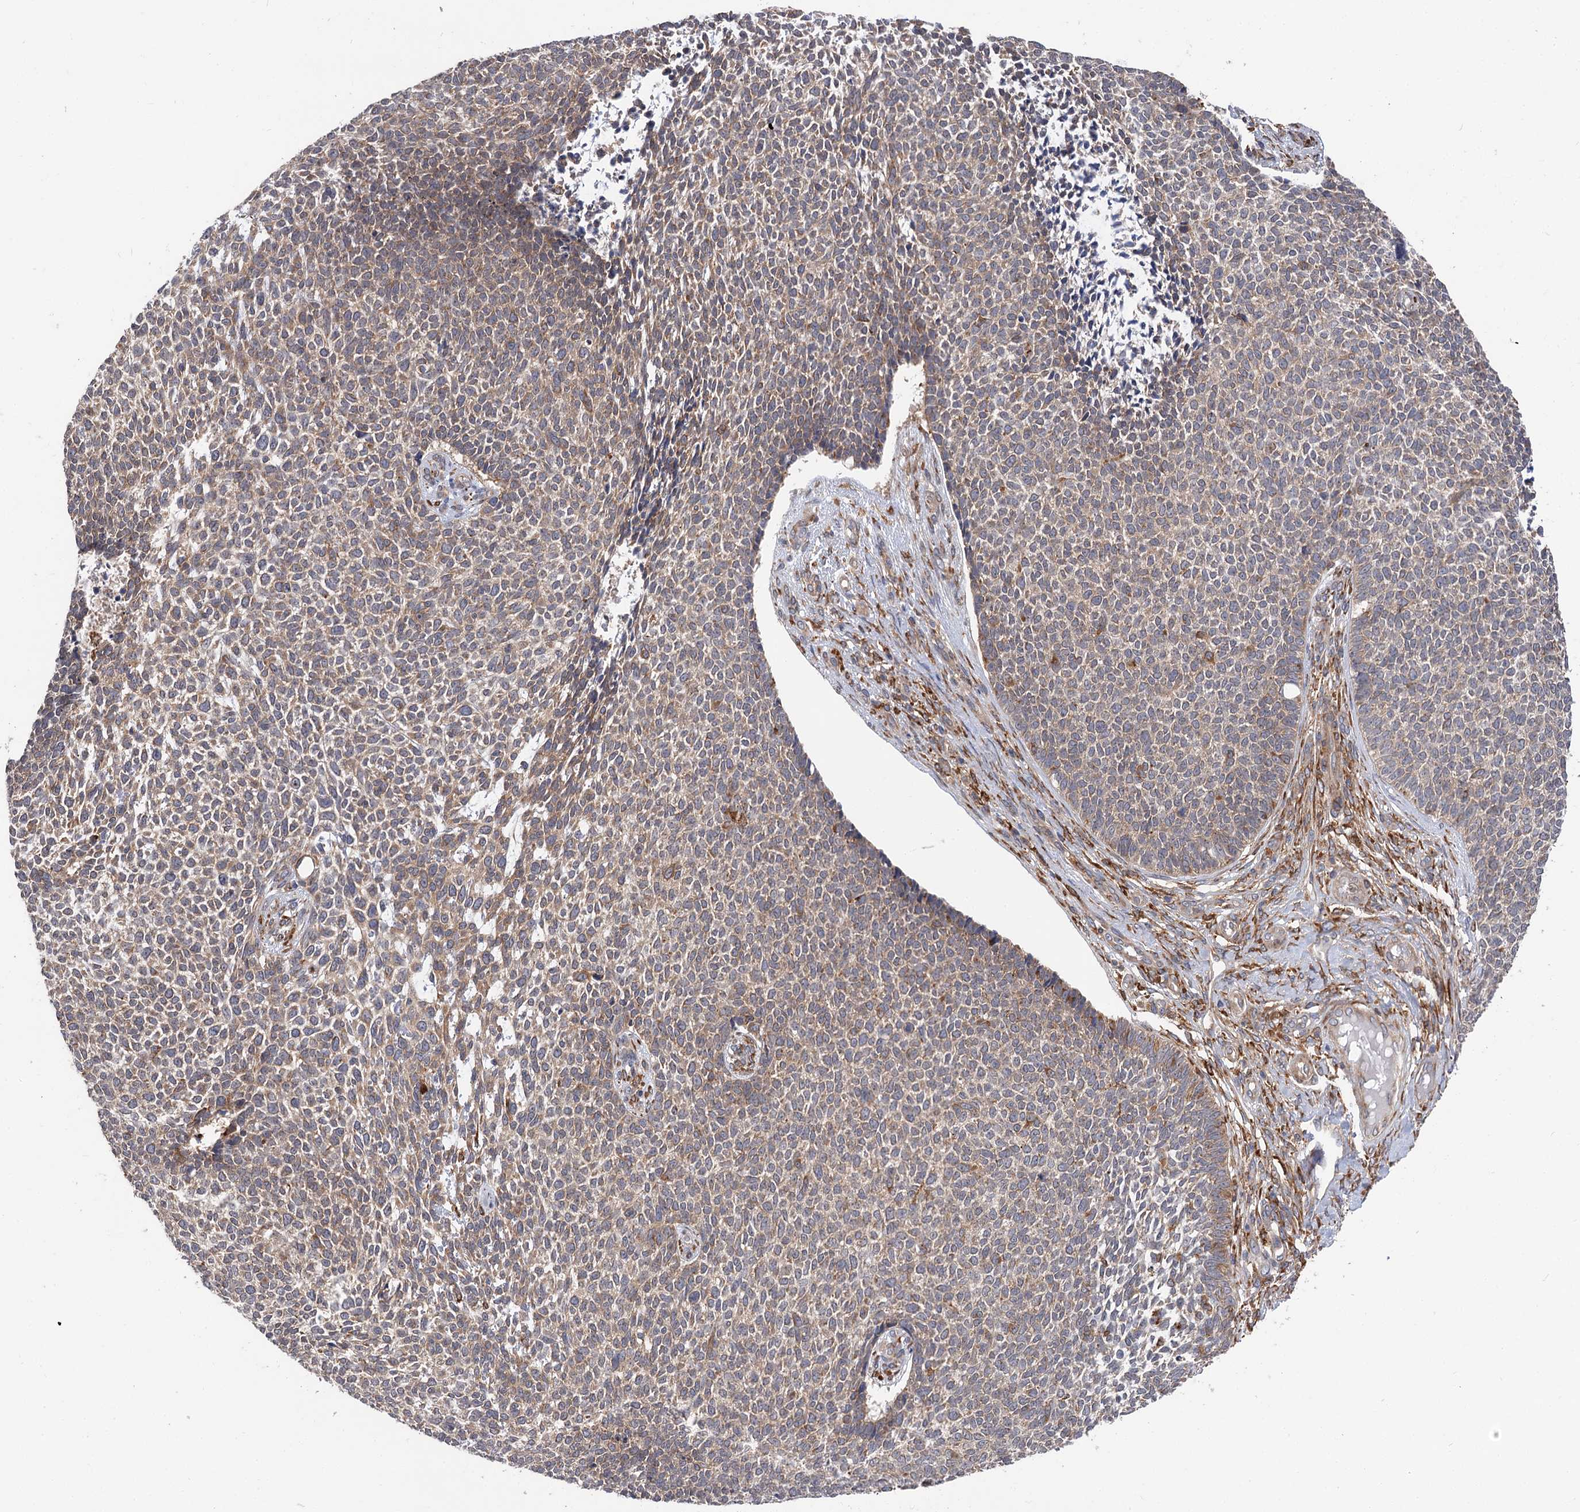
{"staining": {"intensity": "moderate", "quantity": ">75%", "location": "cytoplasmic/membranous"}, "tissue": "skin cancer", "cell_type": "Tumor cells", "image_type": "cancer", "snomed": [{"axis": "morphology", "description": "Basal cell carcinoma"}, {"axis": "topography", "description": "Skin"}], "caption": "Basal cell carcinoma (skin) tissue exhibits moderate cytoplasmic/membranous positivity in approximately >75% of tumor cells, visualized by immunohistochemistry.", "gene": "PPIP5K2", "patient": {"sex": "female", "age": 84}}